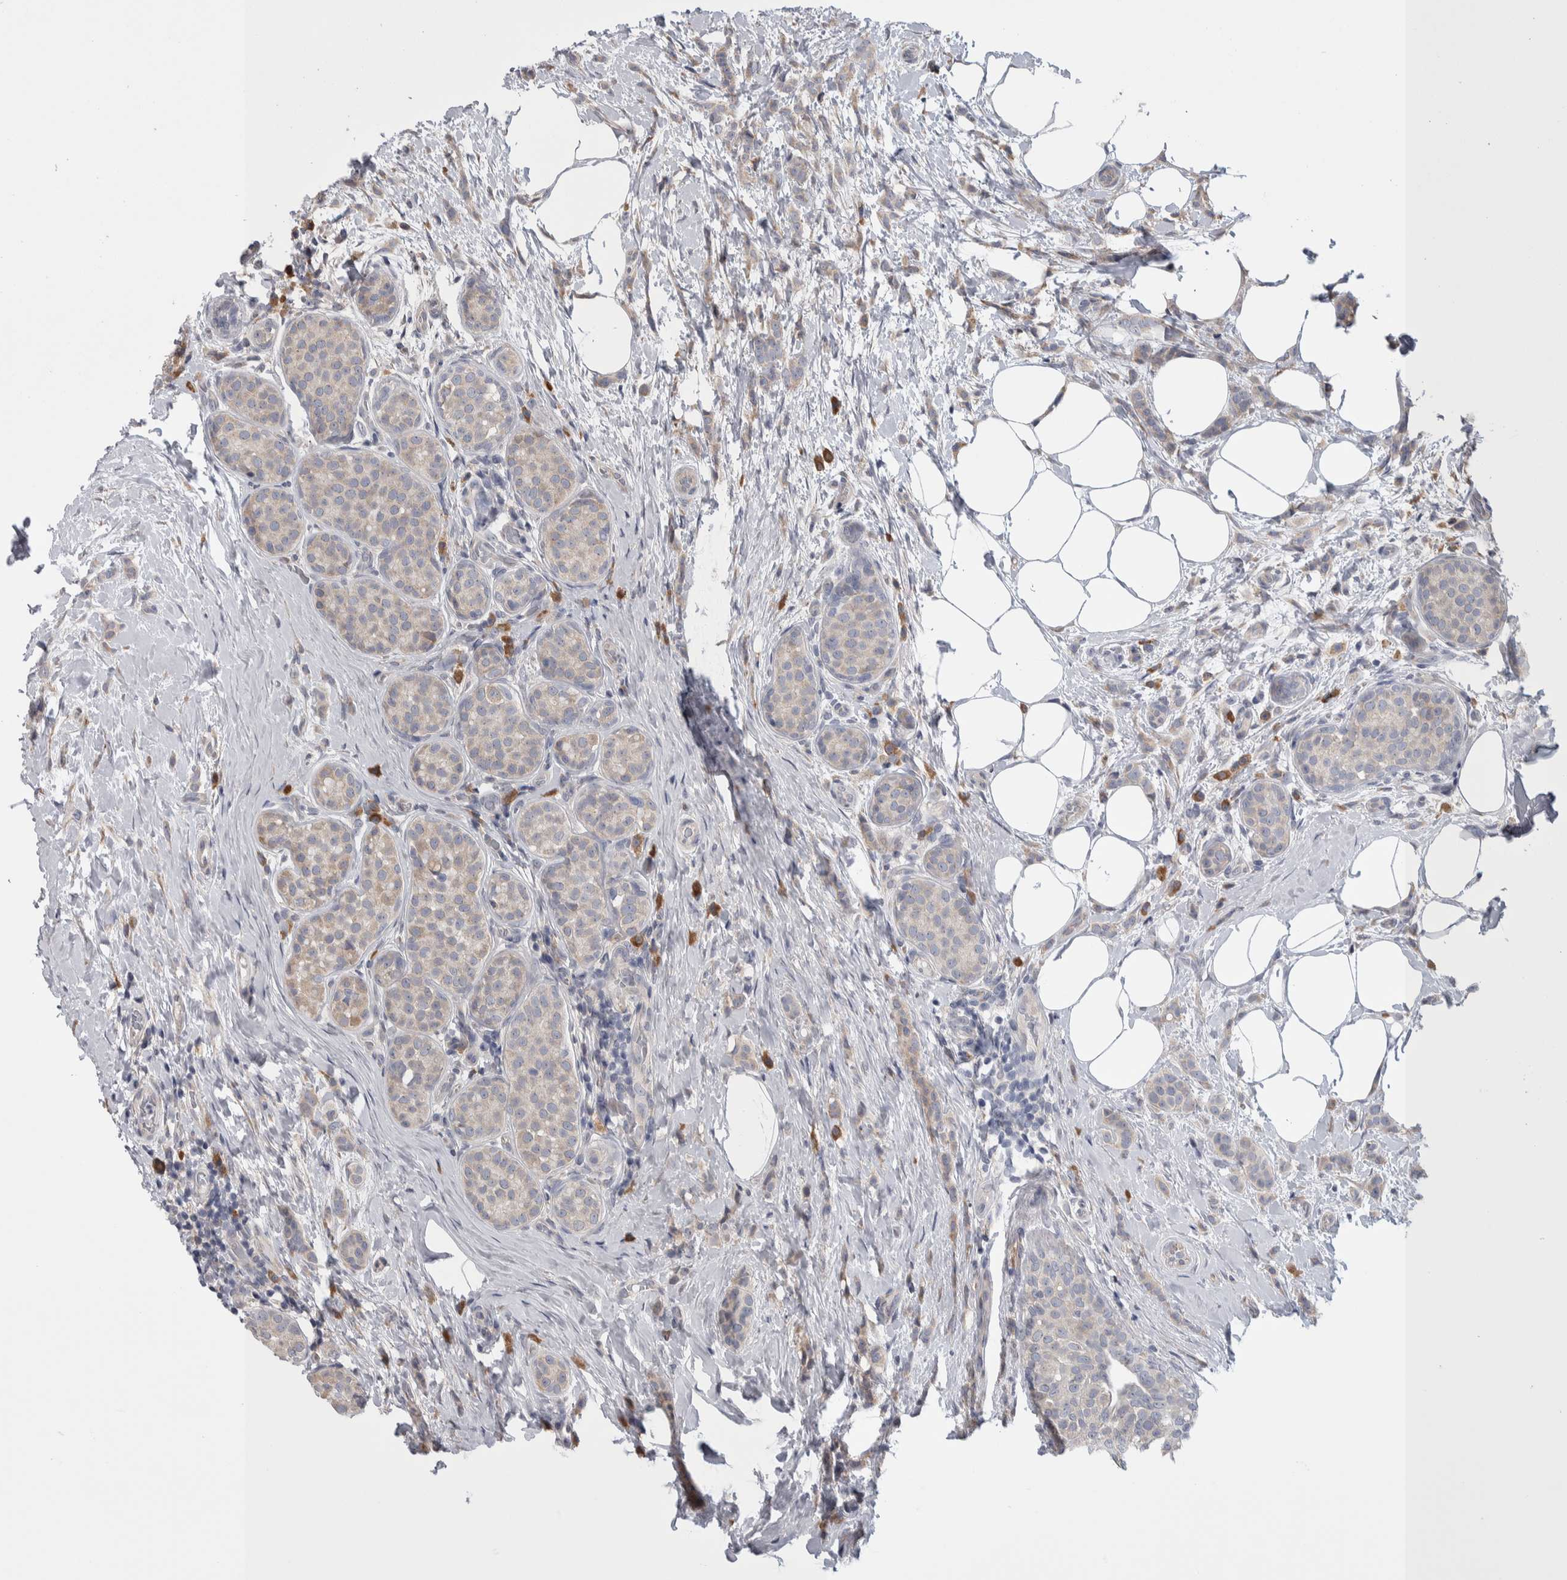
{"staining": {"intensity": "weak", "quantity": ">75%", "location": "cytoplasmic/membranous"}, "tissue": "breast cancer", "cell_type": "Tumor cells", "image_type": "cancer", "snomed": [{"axis": "morphology", "description": "Lobular carcinoma, in situ"}, {"axis": "morphology", "description": "Lobular carcinoma"}, {"axis": "topography", "description": "Breast"}], "caption": "Approximately >75% of tumor cells in human breast cancer (lobular carcinoma in situ) show weak cytoplasmic/membranous protein staining as visualized by brown immunohistochemical staining.", "gene": "IBTK", "patient": {"sex": "female", "age": 41}}